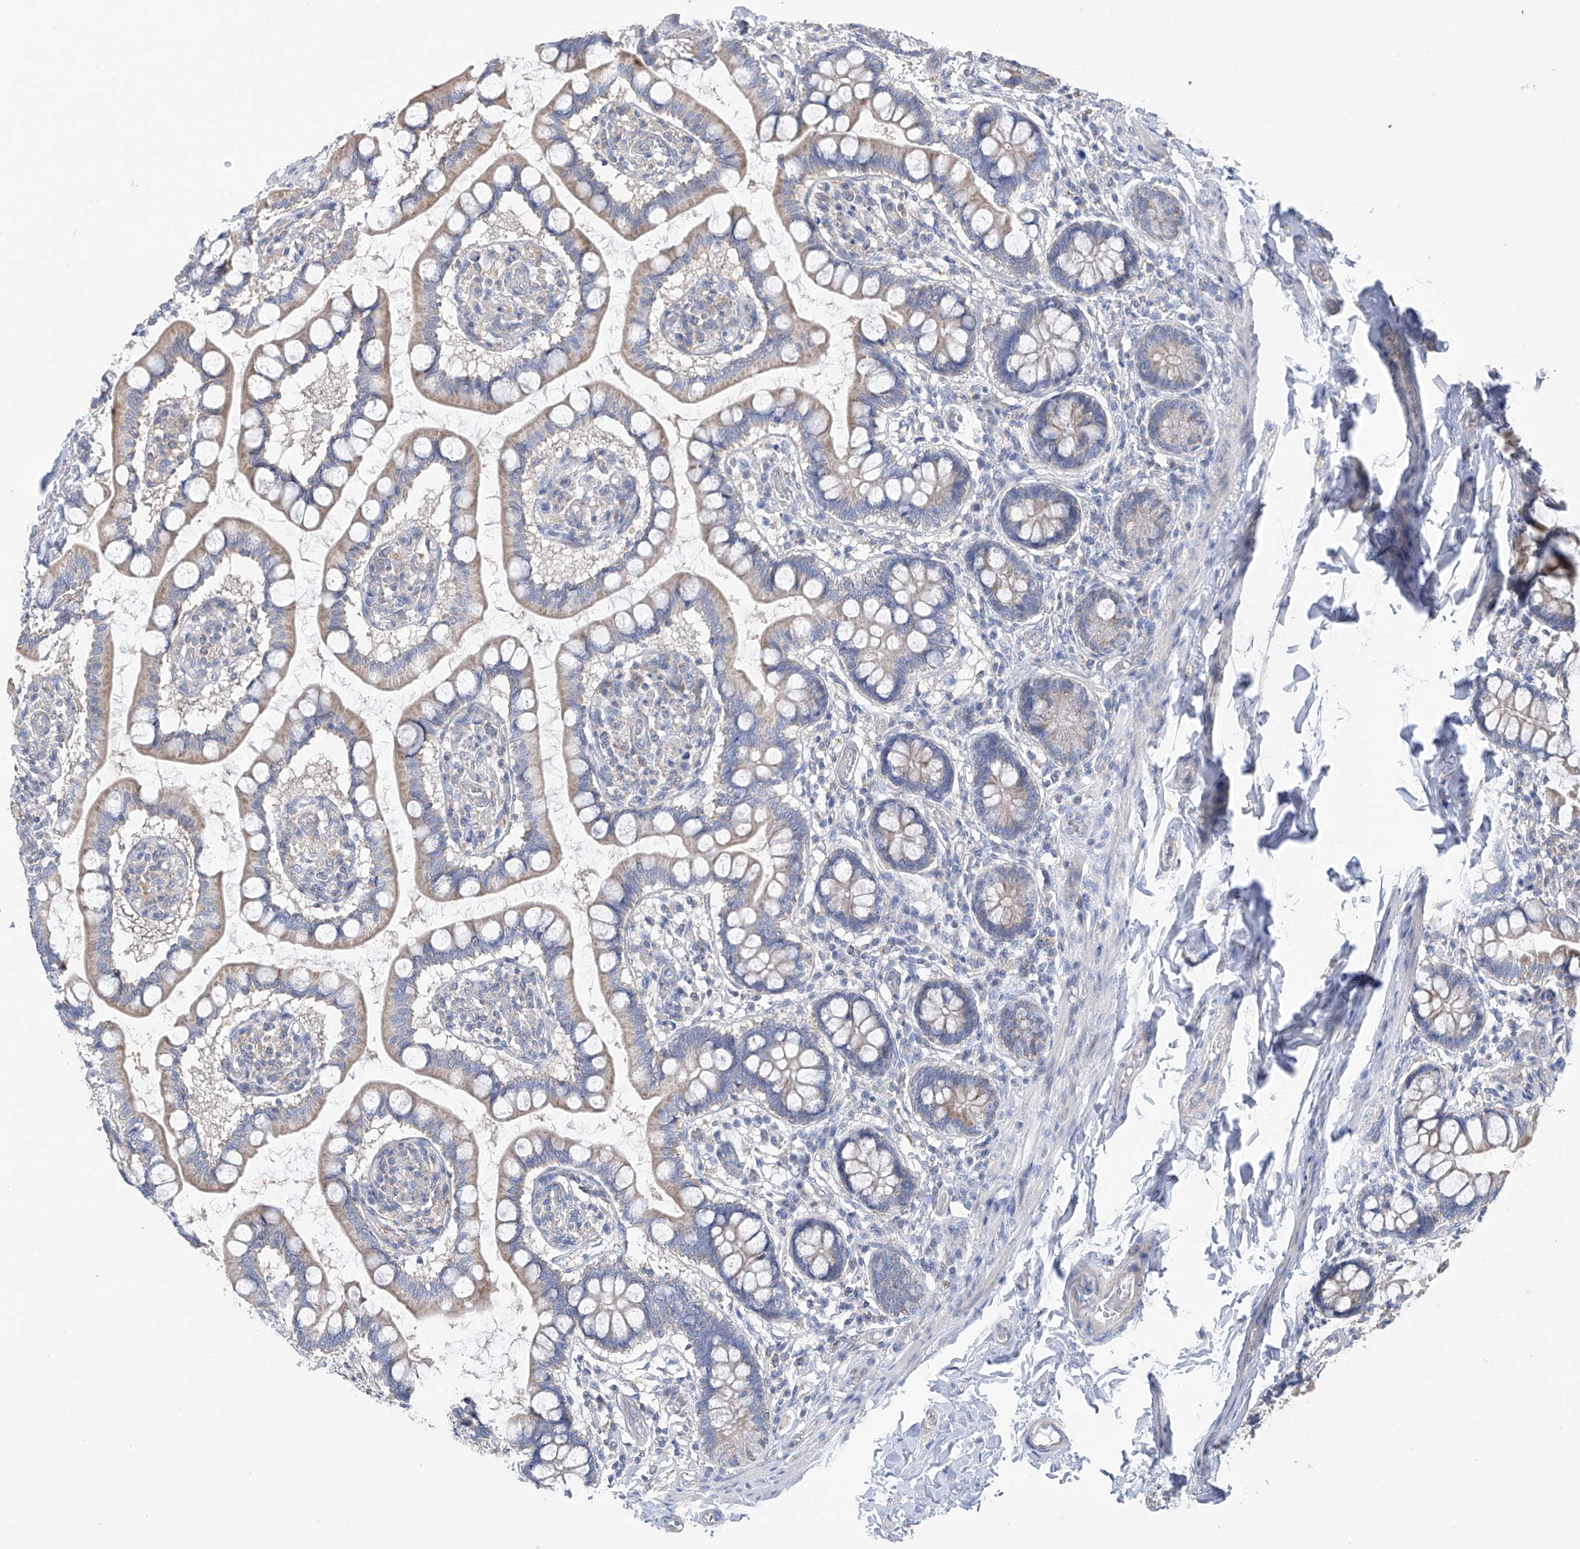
{"staining": {"intensity": "weak", "quantity": ">75%", "location": "cytoplasmic/membranous"}, "tissue": "small intestine", "cell_type": "Glandular cells", "image_type": "normal", "snomed": [{"axis": "morphology", "description": "Normal tissue, NOS"}, {"axis": "topography", "description": "Small intestine"}], "caption": "Immunohistochemical staining of normal human small intestine shows low levels of weak cytoplasmic/membranous staining in about >75% of glandular cells.", "gene": "SYN3", "patient": {"sex": "male", "age": 52}}